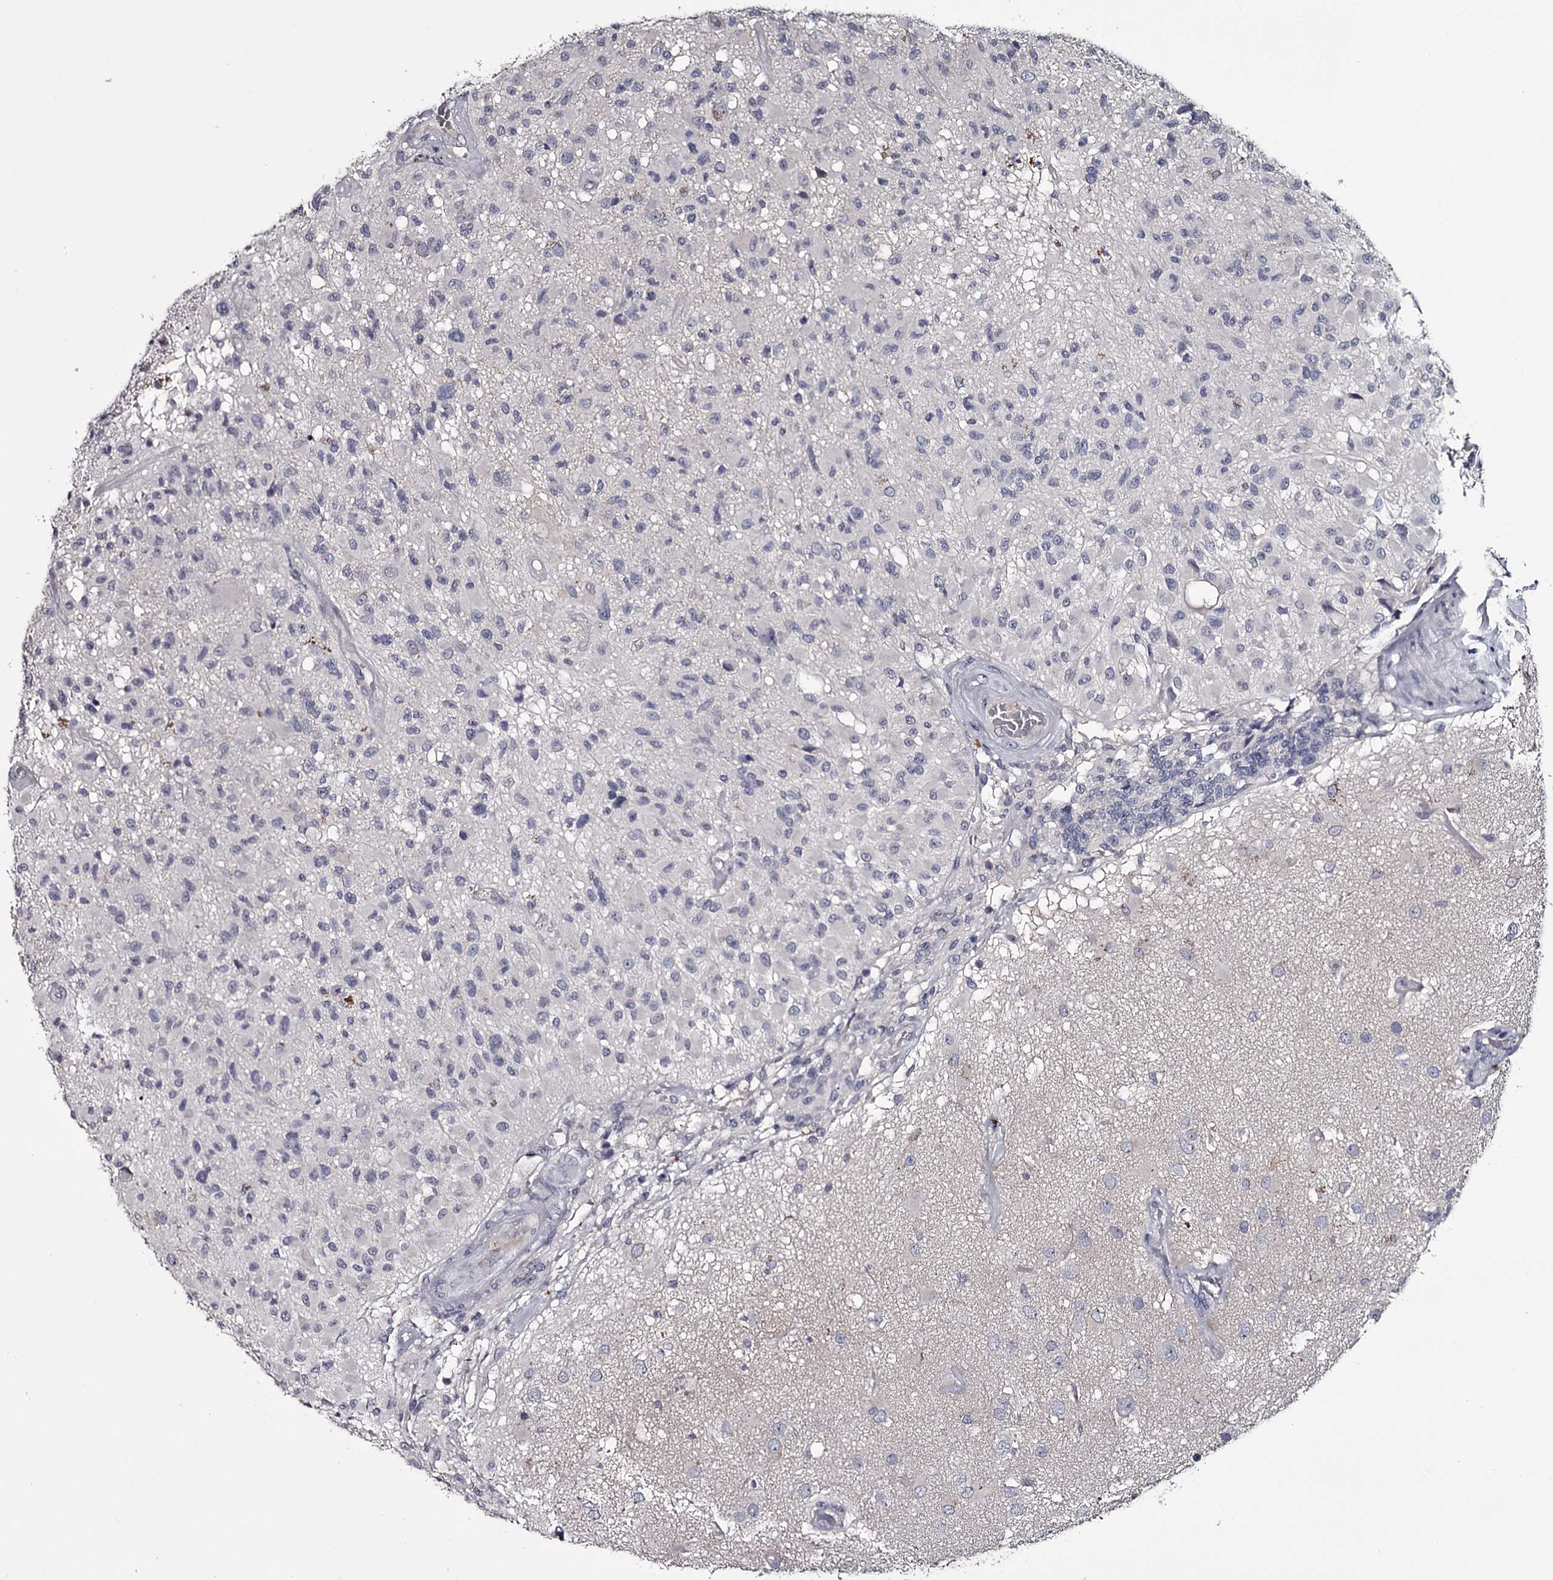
{"staining": {"intensity": "negative", "quantity": "none", "location": "none"}, "tissue": "glioma", "cell_type": "Tumor cells", "image_type": "cancer", "snomed": [{"axis": "morphology", "description": "Glioma, malignant, High grade"}, {"axis": "morphology", "description": "Glioblastoma, NOS"}, {"axis": "topography", "description": "Brain"}], "caption": "High magnification brightfield microscopy of high-grade glioma (malignant) stained with DAB (brown) and counterstained with hematoxylin (blue): tumor cells show no significant staining.", "gene": "DAO", "patient": {"sex": "male", "age": 60}}